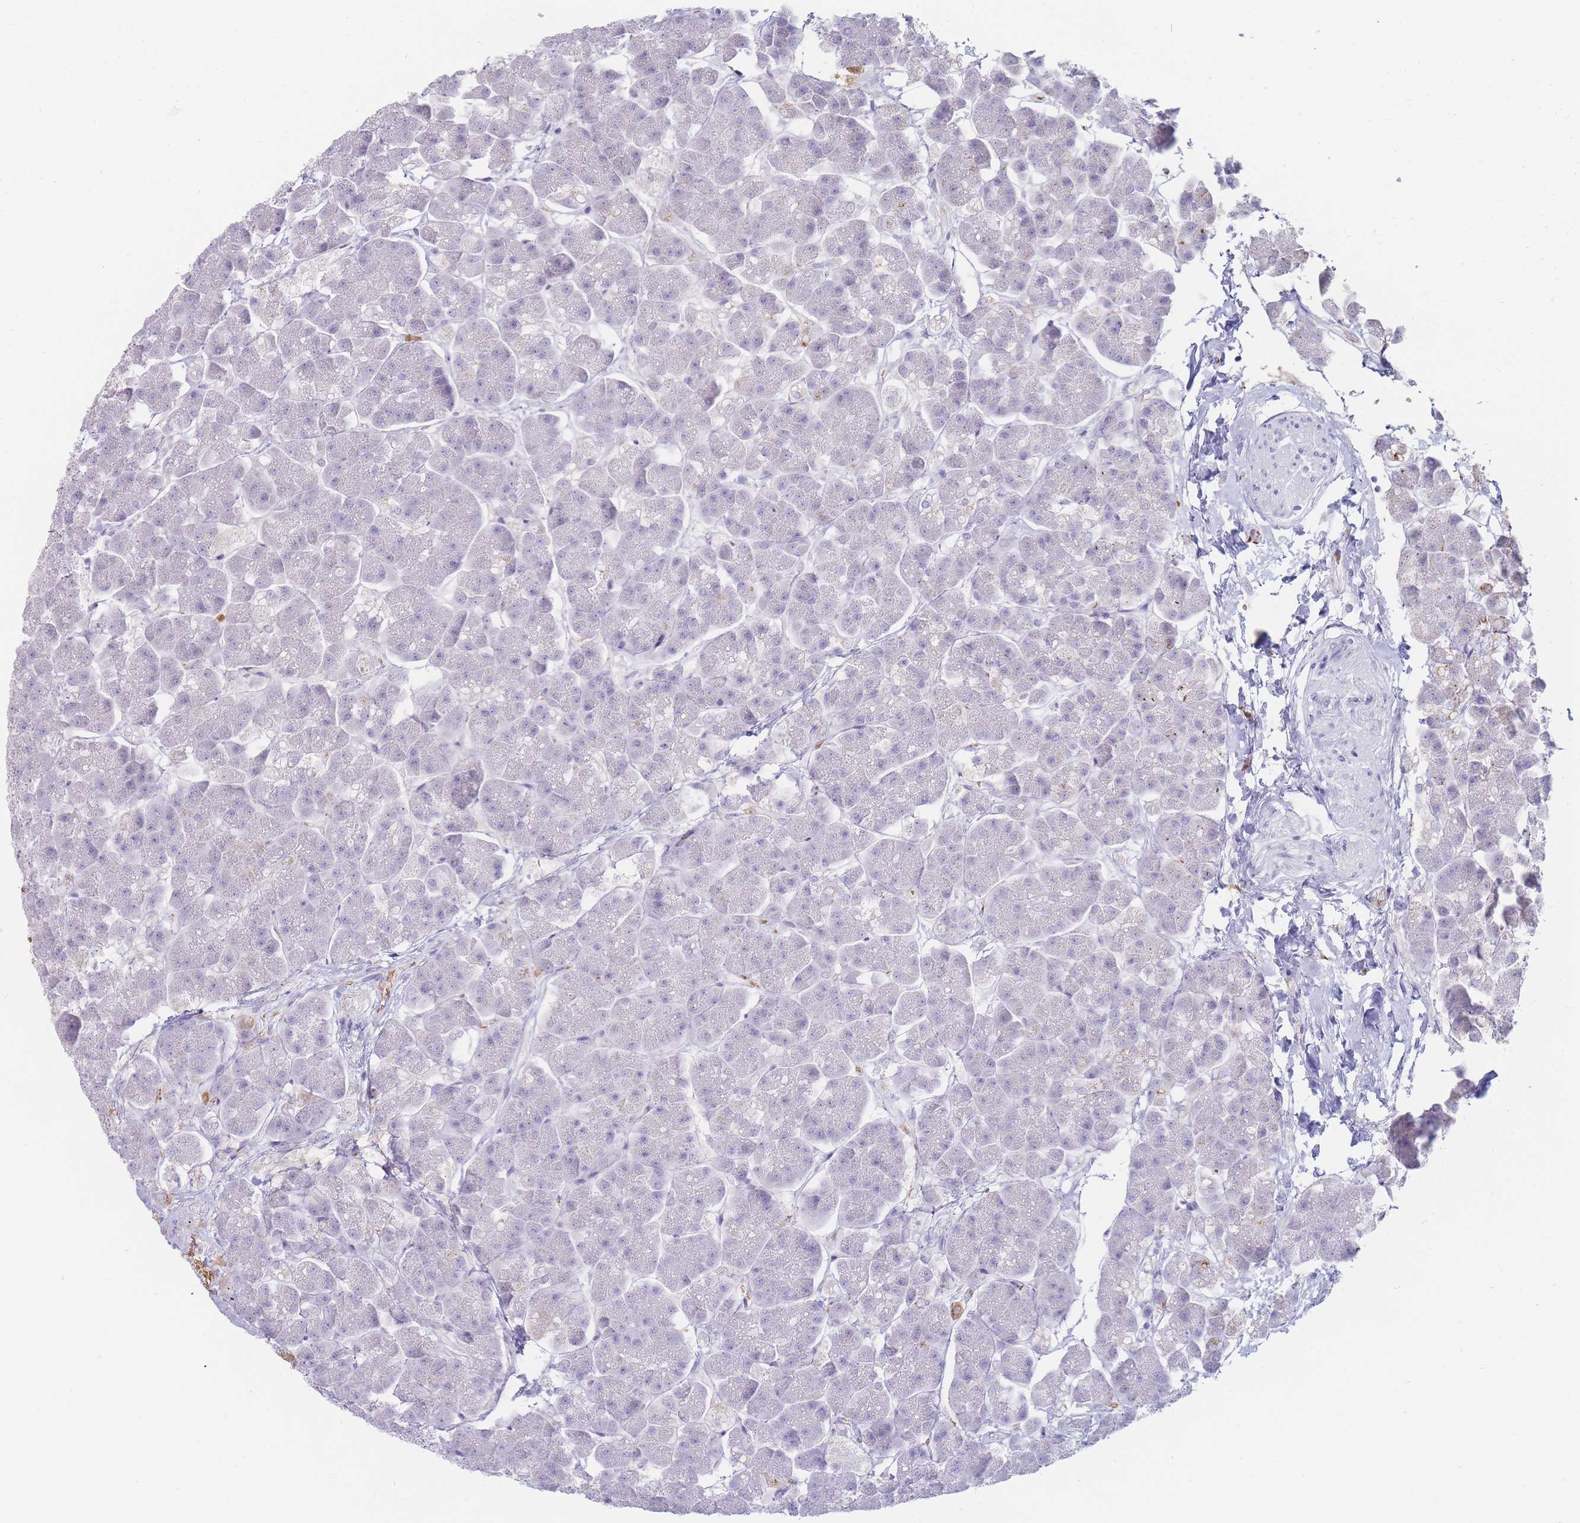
{"staining": {"intensity": "negative", "quantity": "none", "location": "none"}, "tissue": "pancreas", "cell_type": "Exocrine glandular cells", "image_type": "normal", "snomed": [{"axis": "morphology", "description": "Normal tissue, NOS"}, {"axis": "topography", "description": "Pancreas"}, {"axis": "topography", "description": "Peripheral nerve tissue"}], "caption": "A high-resolution photomicrograph shows IHC staining of normal pancreas, which reveals no significant expression in exocrine glandular cells. (Brightfield microscopy of DAB IHC at high magnification).", "gene": "ENSG00000284931", "patient": {"sex": "male", "age": 54}}